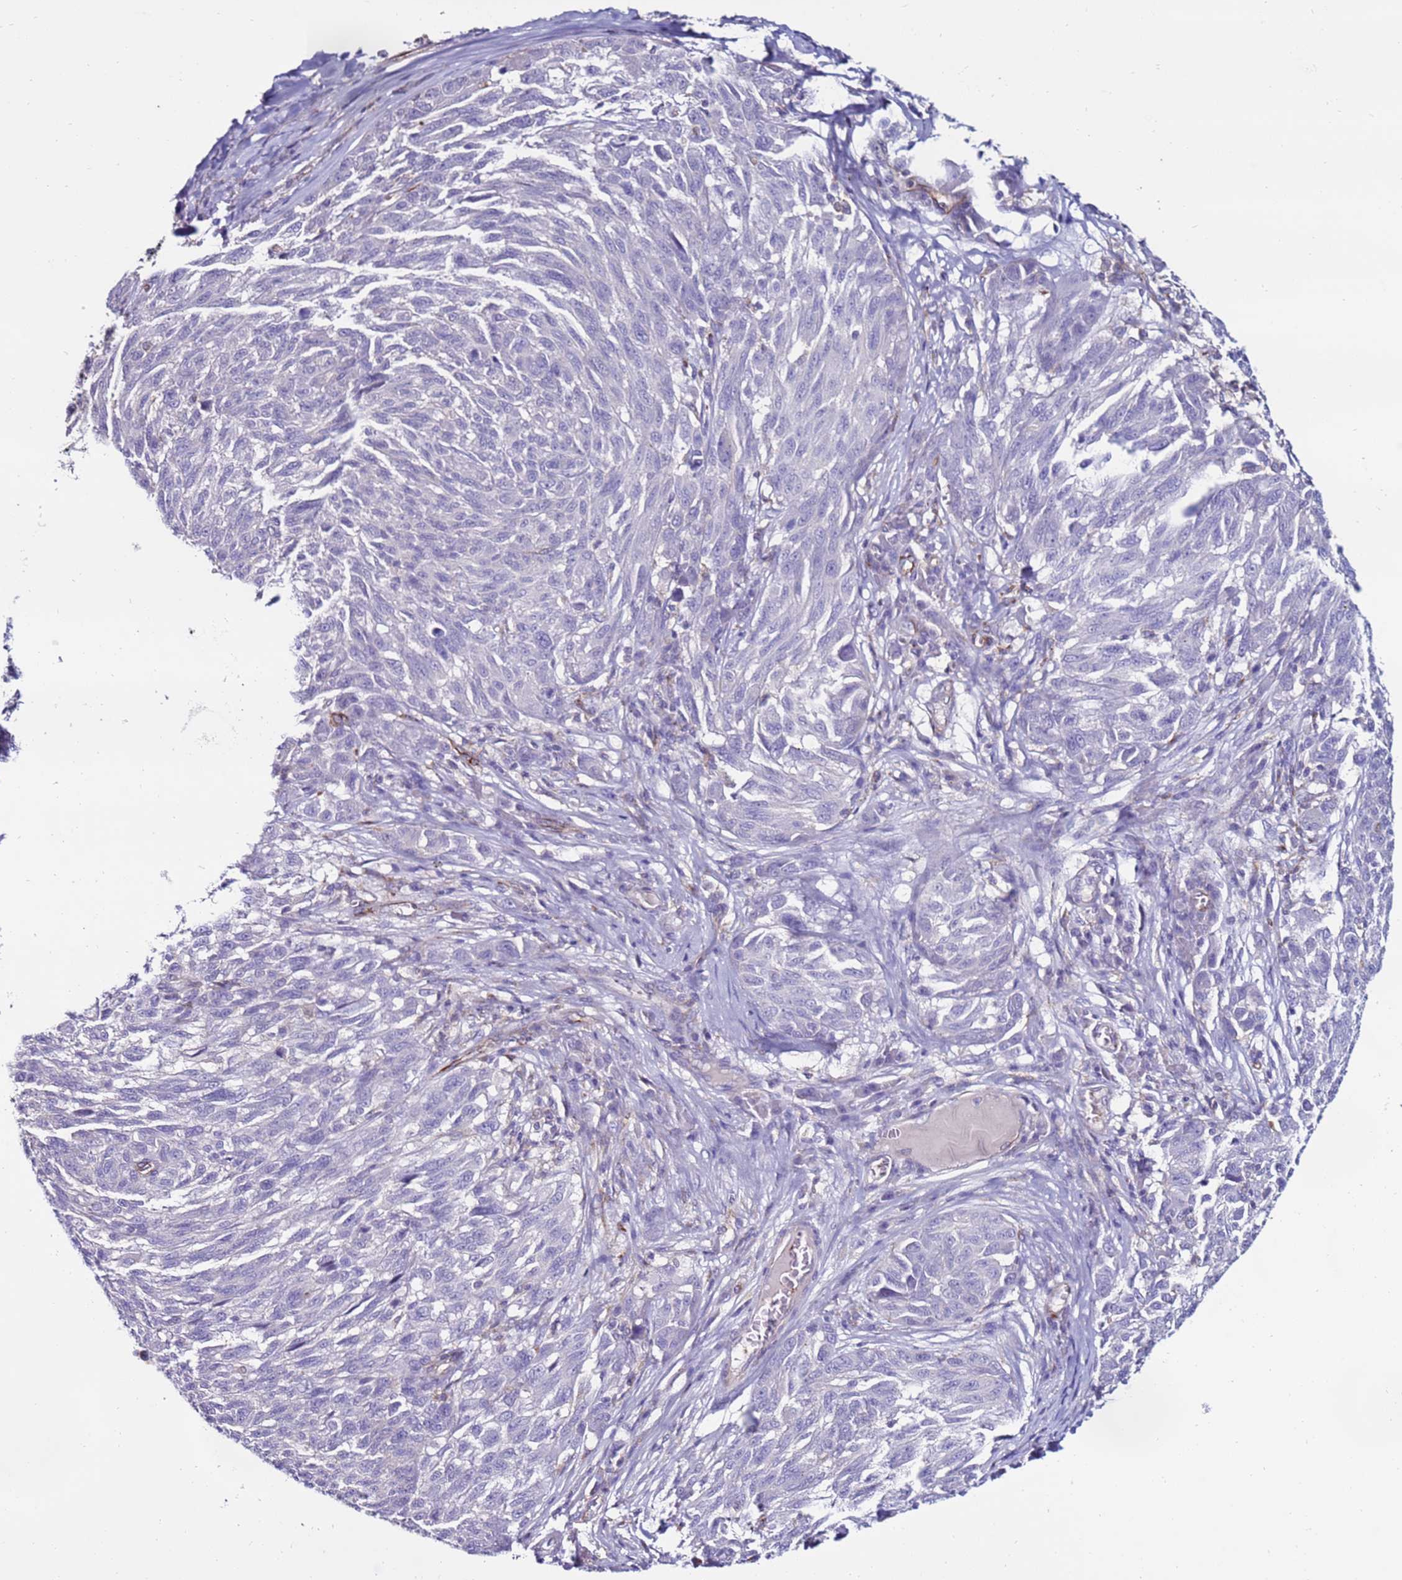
{"staining": {"intensity": "negative", "quantity": "none", "location": "none"}, "tissue": "melanoma", "cell_type": "Tumor cells", "image_type": "cancer", "snomed": [{"axis": "morphology", "description": "Malignant melanoma, NOS"}, {"axis": "topography", "description": "Skin"}], "caption": "A high-resolution photomicrograph shows immunohistochemistry (IHC) staining of melanoma, which demonstrates no significant staining in tumor cells.", "gene": "CLEC4M", "patient": {"sex": "male", "age": 53}}